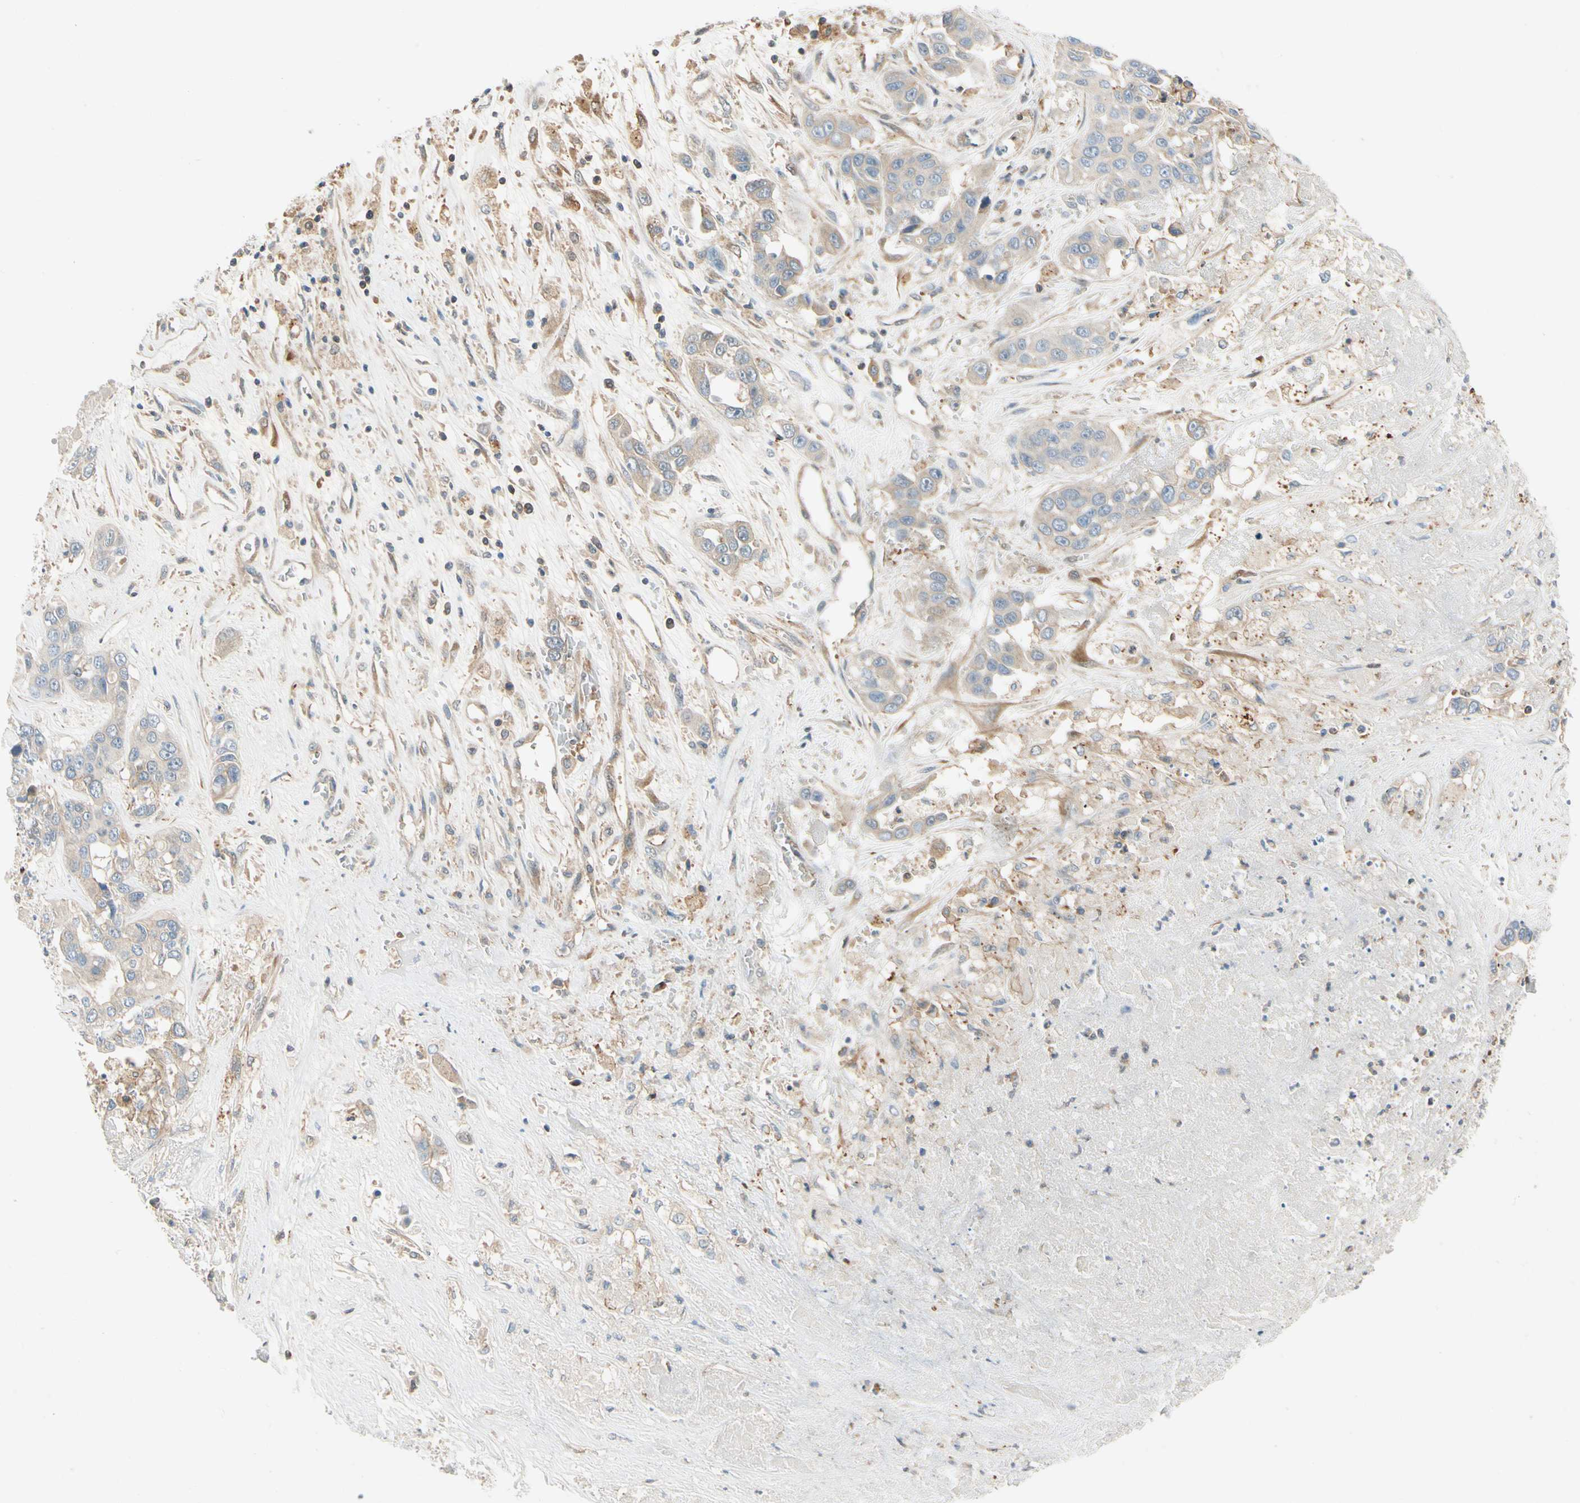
{"staining": {"intensity": "weak", "quantity": ">75%", "location": "cytoplasmic/membranous"}, "tissue": "liver cancer", "cell_type": "Tumor cells", "image_type": "cancer", "snomed": [{"axis": "morphology", "description": "Cholangiocarcinoma"}, {"axis": "topography", "description": "Liver"}], "caption": "The histopathology image shows staining of liver cancer, revealing weak cytoplasmic/membranous protein staining (brown color) within tumor cells.", "gene": "WIPI1", "patient": {"sex": "female", "age": 52}}